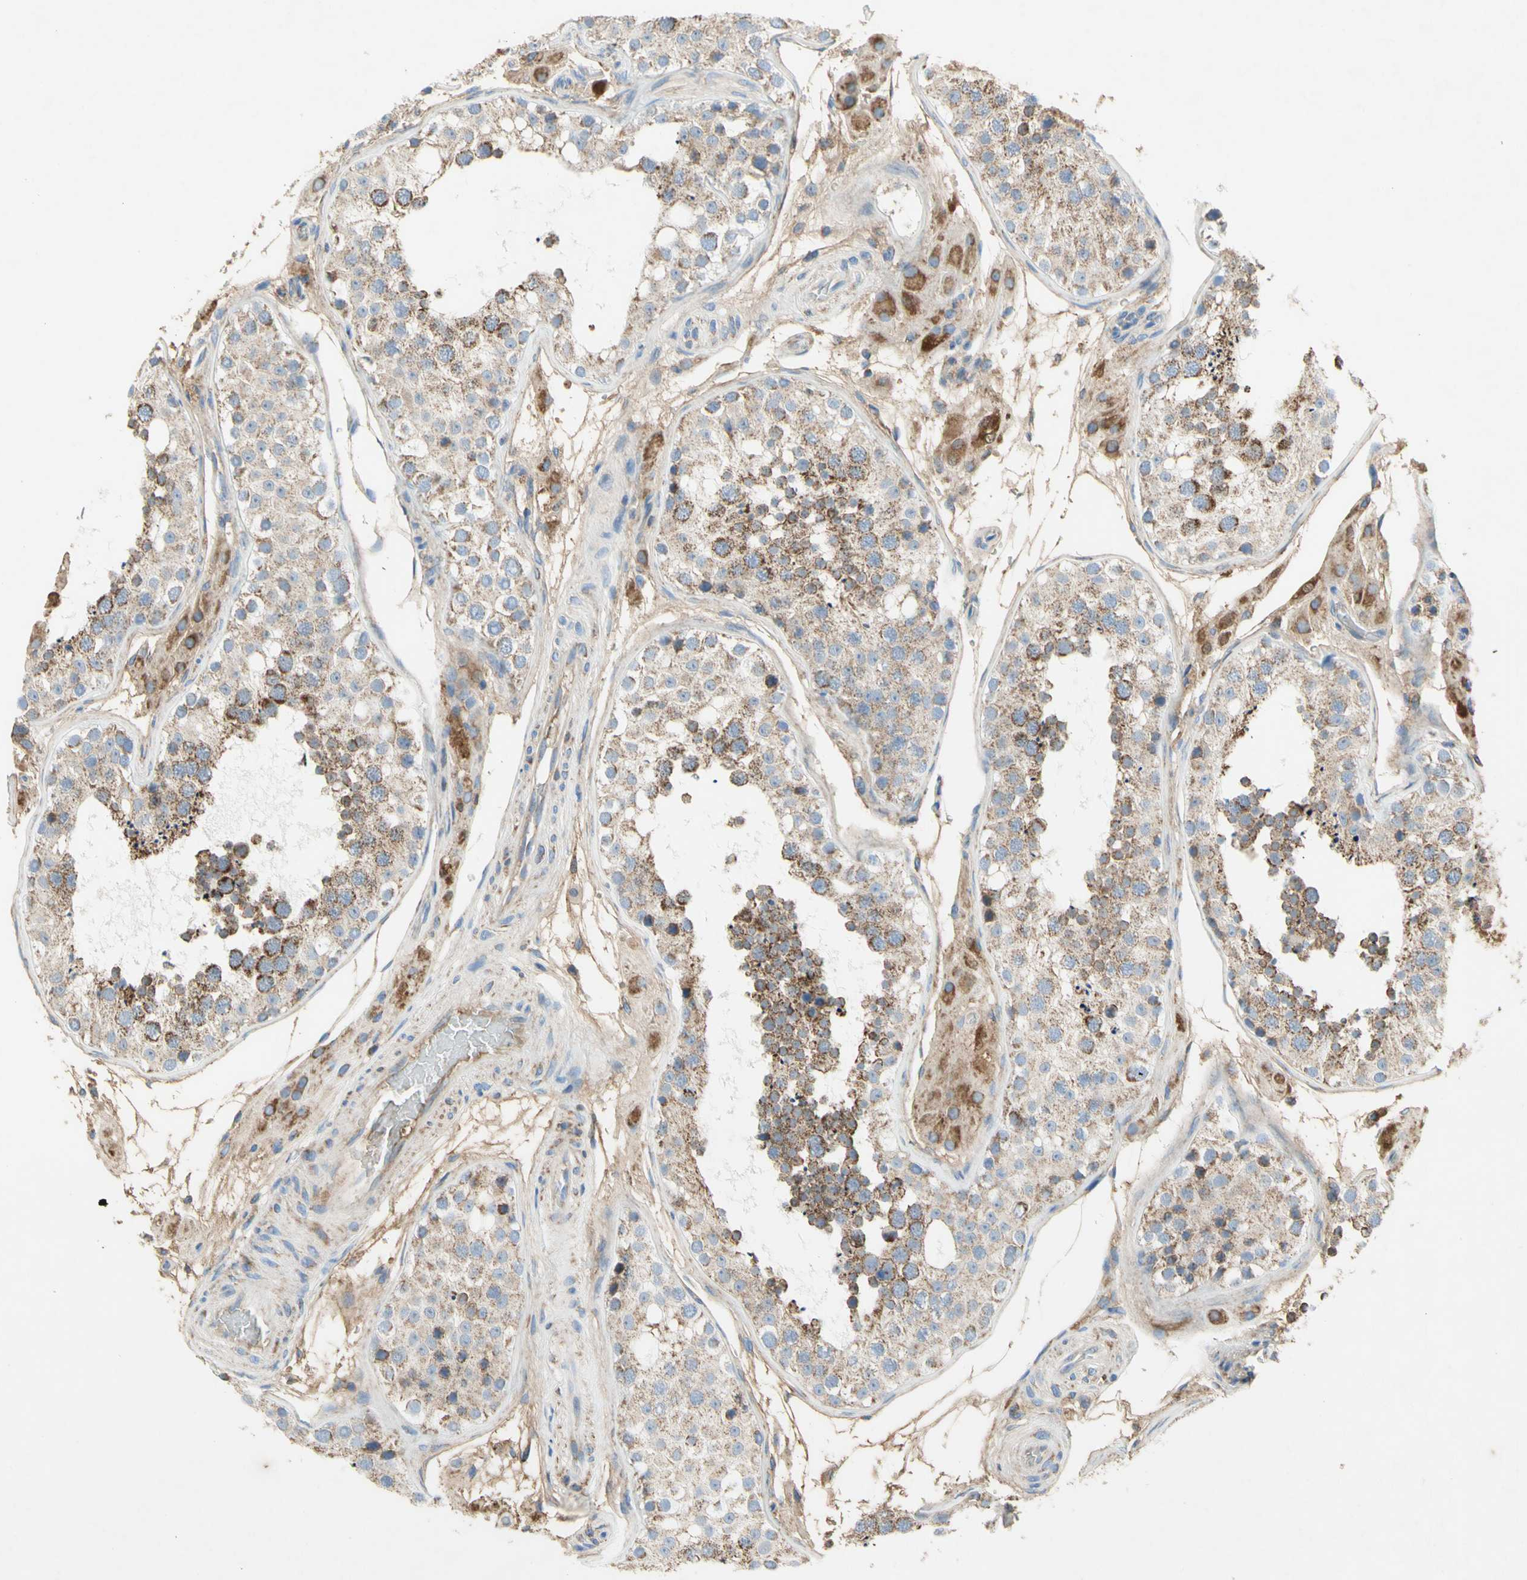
{"staining": {"intensity": "moderate", "quantity": ">75%", "location": "cytoplasmic/membranous"}, "tissue": "testis", "cell_type": "Cells in seminiferous ducts", "image_type": "normal", "snomed": [{"axis": "morphology", "description": "Normal tissue, NOS"}, {"axis": "topography", "description": "Testis"}], "caption": "The micrograph demonstrates a brown stain indicating the presence of a protein in the cytoplasmic/membranous of cells in seminiferous ducts in testis. (Brightfield microscopy of DAB IHC at high magnification).", "gene": "SDHB", "patient": {"sex": "male", "age": 26}}